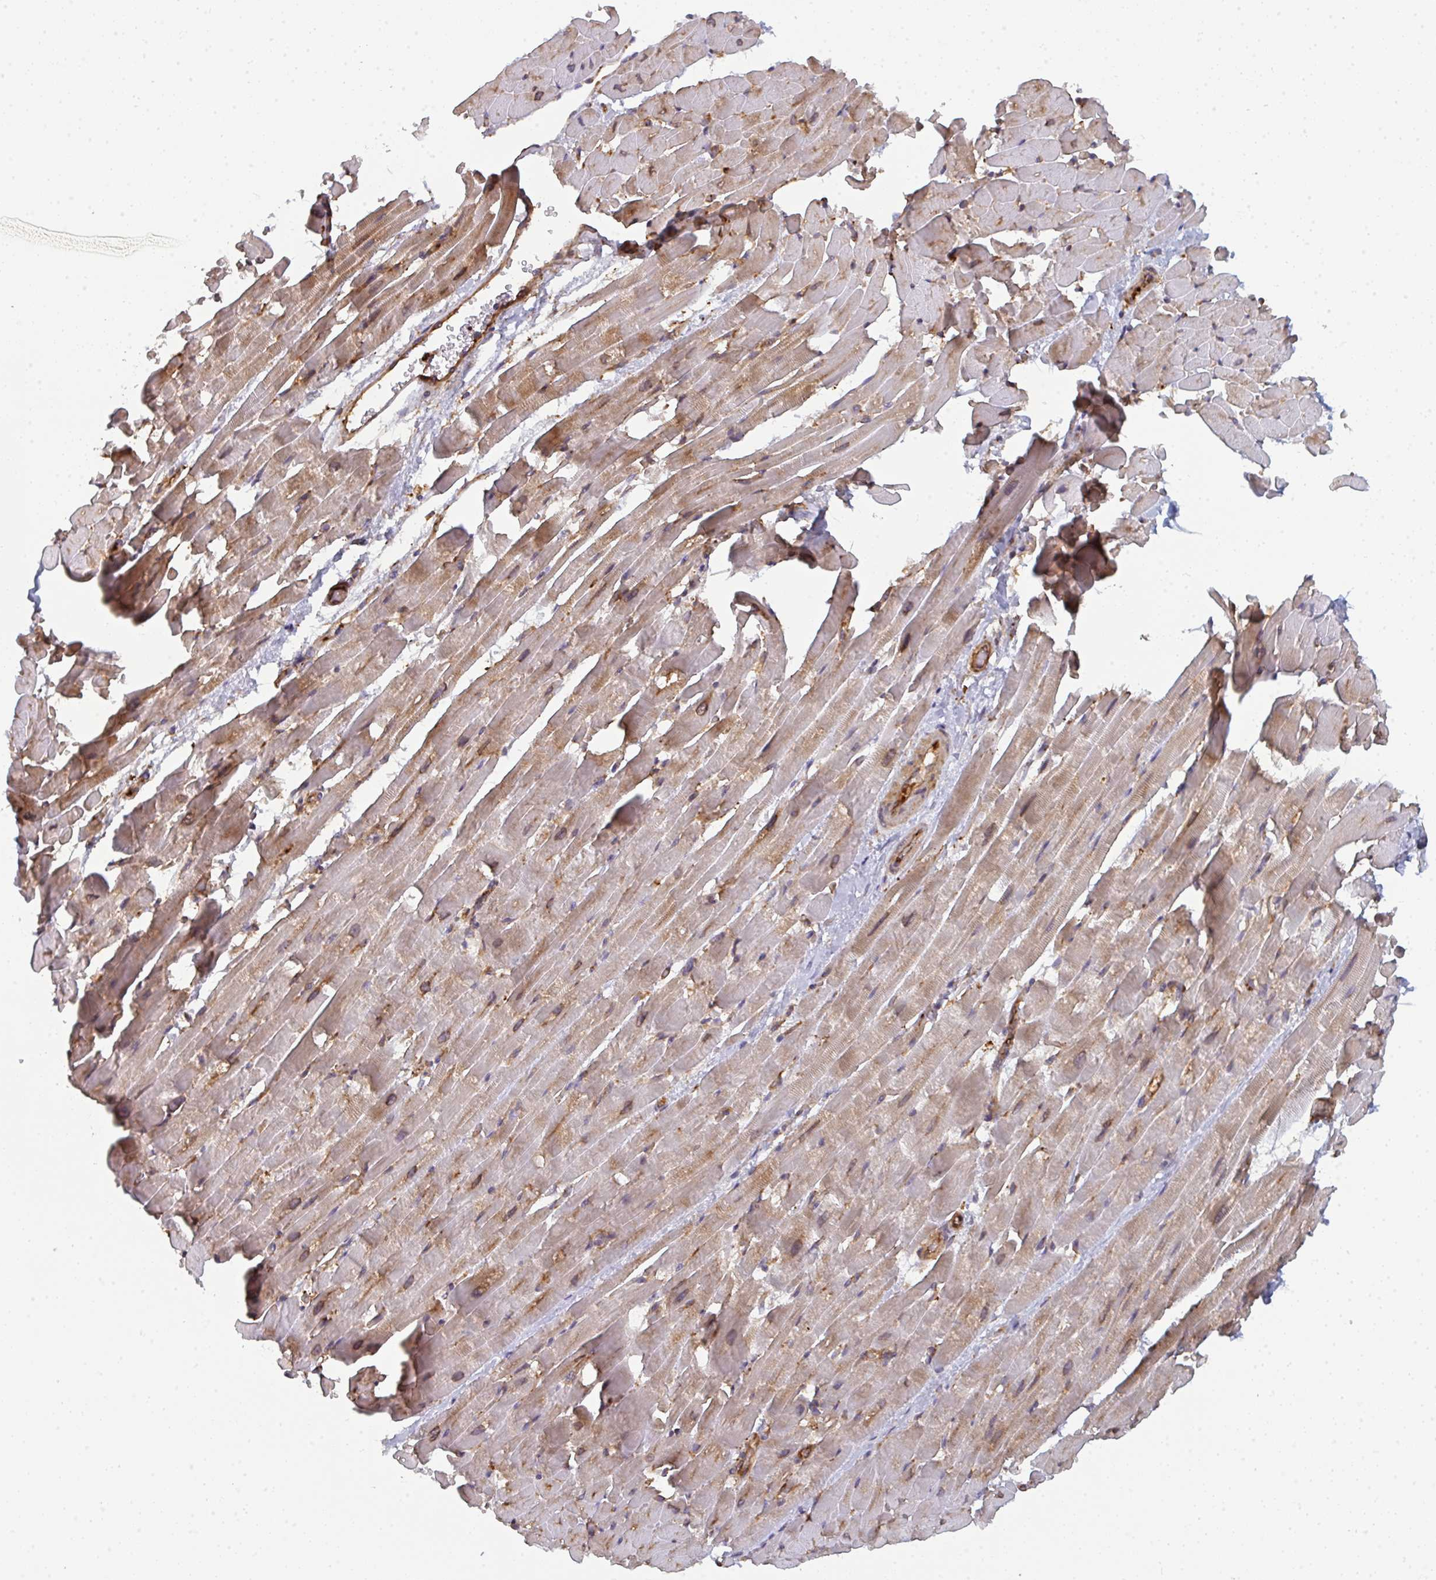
{"staining": {"intensity": "moderate", "quantity": "25%-75%", "location": "cytoplasmic/membranous"}, "tissue": "heart muscle", "cell_type": "Cardiomyocytes", "image_type": "normal", "snomed": [{"axis": "morphology", "description": "Normal tissue, NOS"}, {"axis": "topography", "description": "Heart"}], "caption": "Immunohistochemical staining of unremarkable heart muscle displays 25%-75% levels of moderate cytoplasmic/membranous protein staining in about 25%-75% of cardiomyocytes.", "gene": "DYNC1I2", "patient": {"sex": "male", "age": 37}}